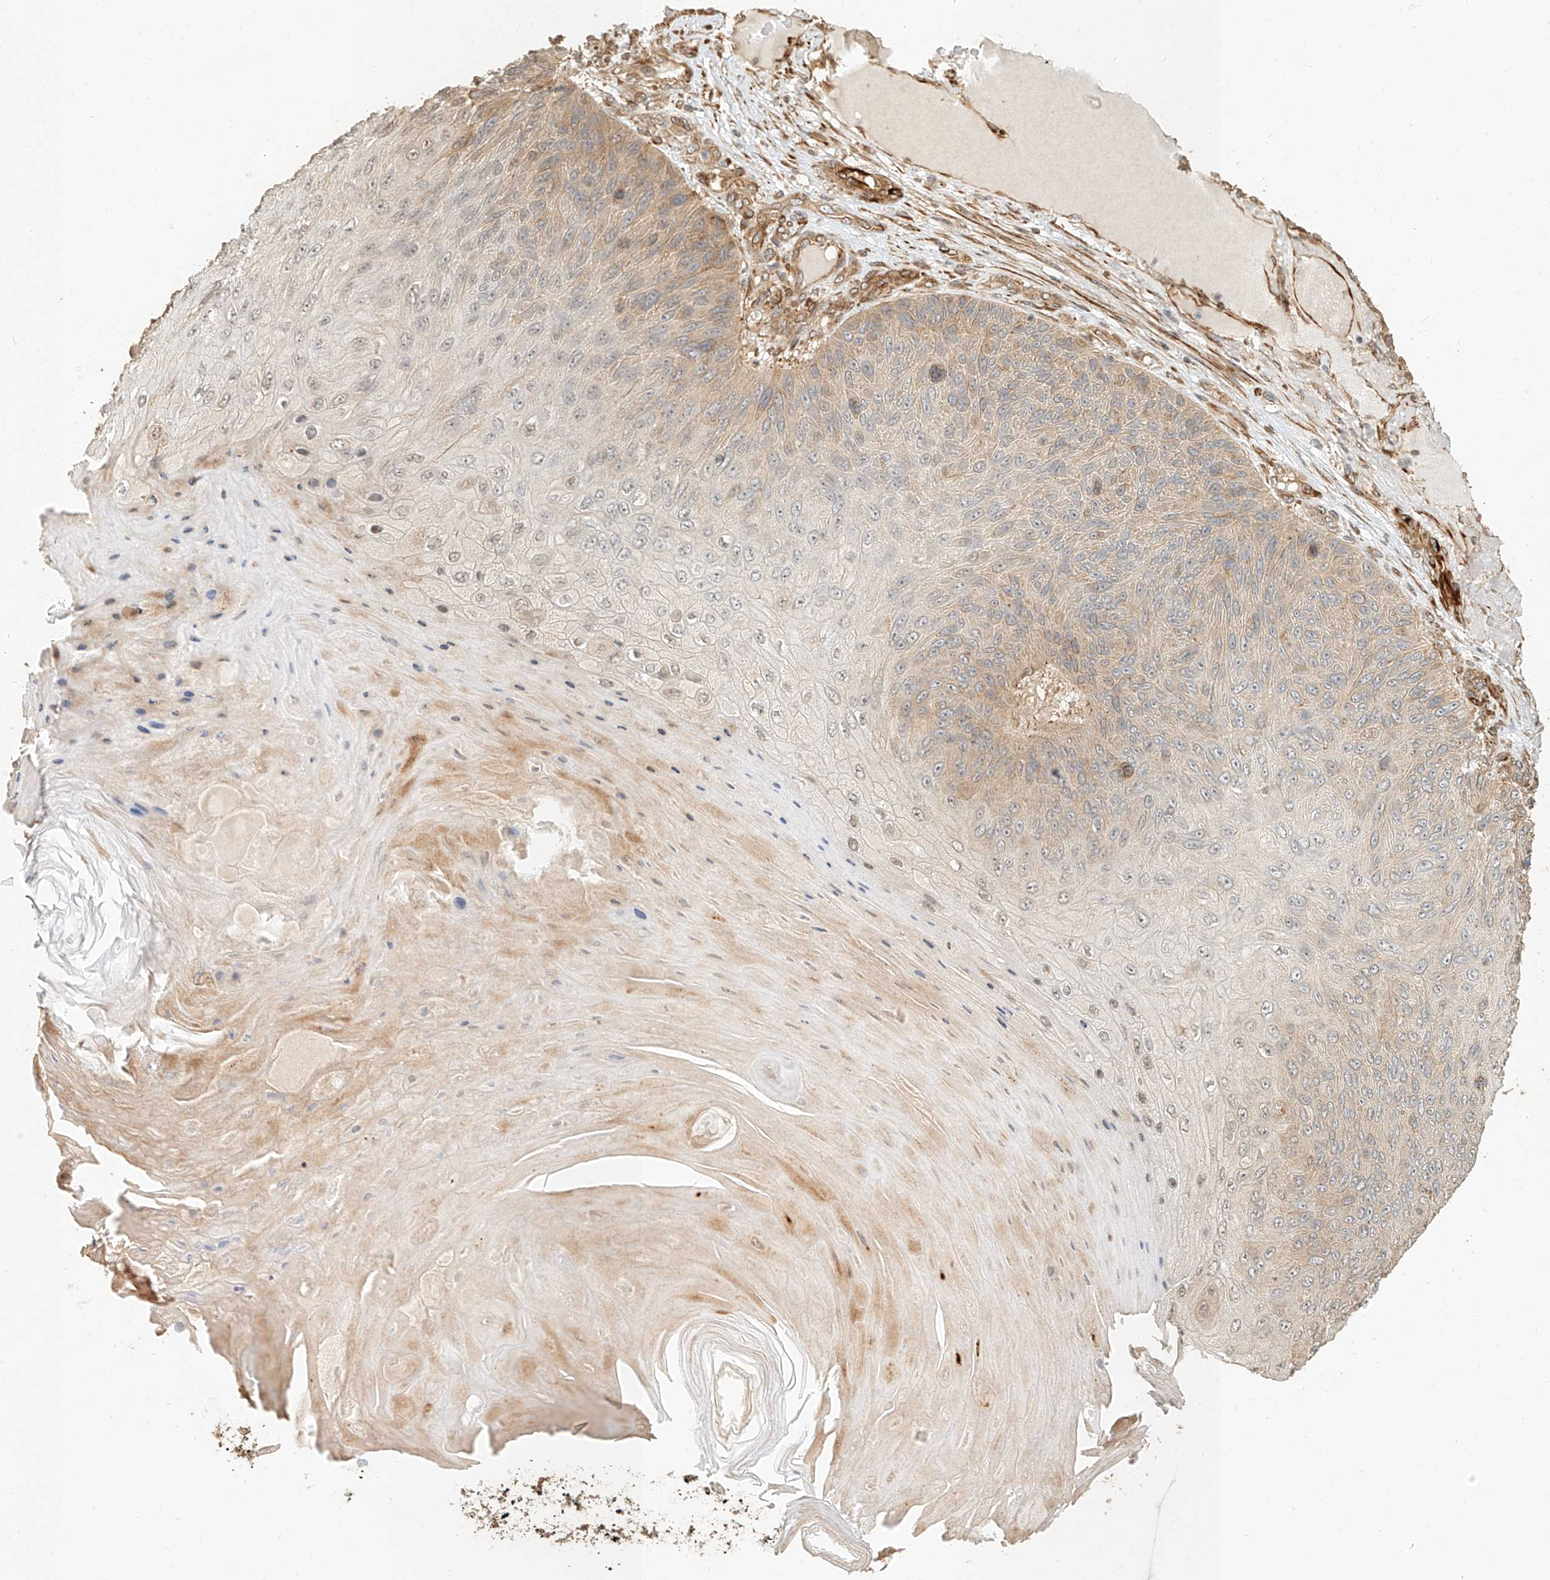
{"staining": {"intensity": "moderate", "quantity": "25%-75%", "location": "cytoplasmic/membranous"}, "tissue": "skin cancer", "cell_type": "Tumor cells", "image_type": "cancer", "snomed": [{"axis": "morphology", "description": "Squamous cell carcinoma, NOS"}, {"axis": "topography", "description": "Skin"}], "caption": "Immunohistochemical staining of human skin cancer (squamous cell carcinoma) shows medium levels of moderate cytoplasmic/membranous protein expression in about 25%-75% of tumor cells.", "gene": "NAP1L1", "patient": {"sex": "female", "age": 88}}